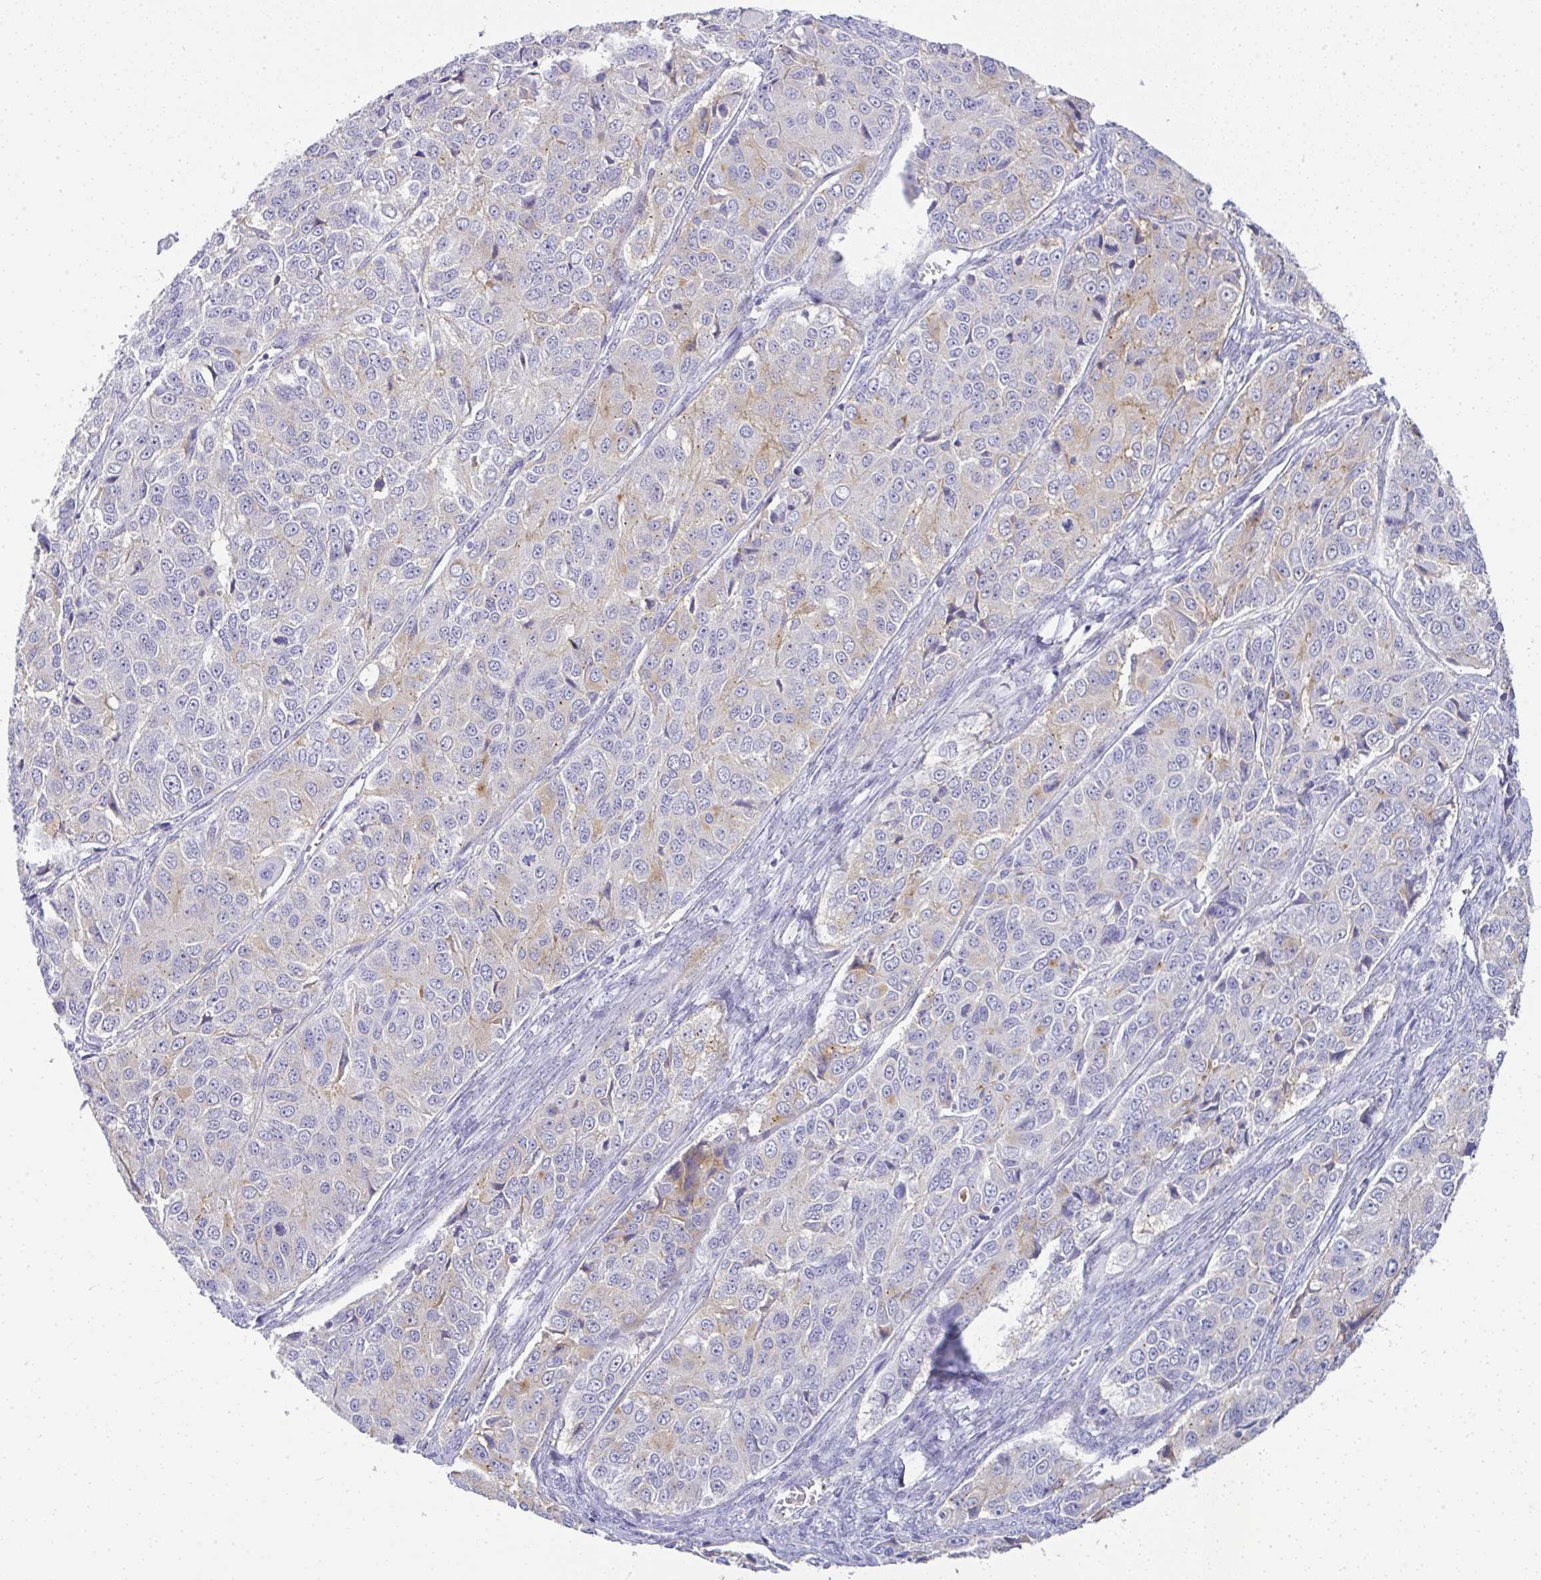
{"staining": {"intensity": "weak", "quantity": "<25%", "location": "cytoplasmic/membranous"}, "tissue": "ovarian cancer", "cell_type": "Tumor cells", "image_type": "cancer", "snomed": [{"axis": "morphology", "description": "Carcinoma, endometroid"}, {"axis": "topography", "description": "Ovary"}], "caption": "The IHC histopathology image has no significant positivity in tumor cells of ovarian cancer tissue.", "gene": "FAM177A1", "patient": {"sex": "female", "age": 51}}